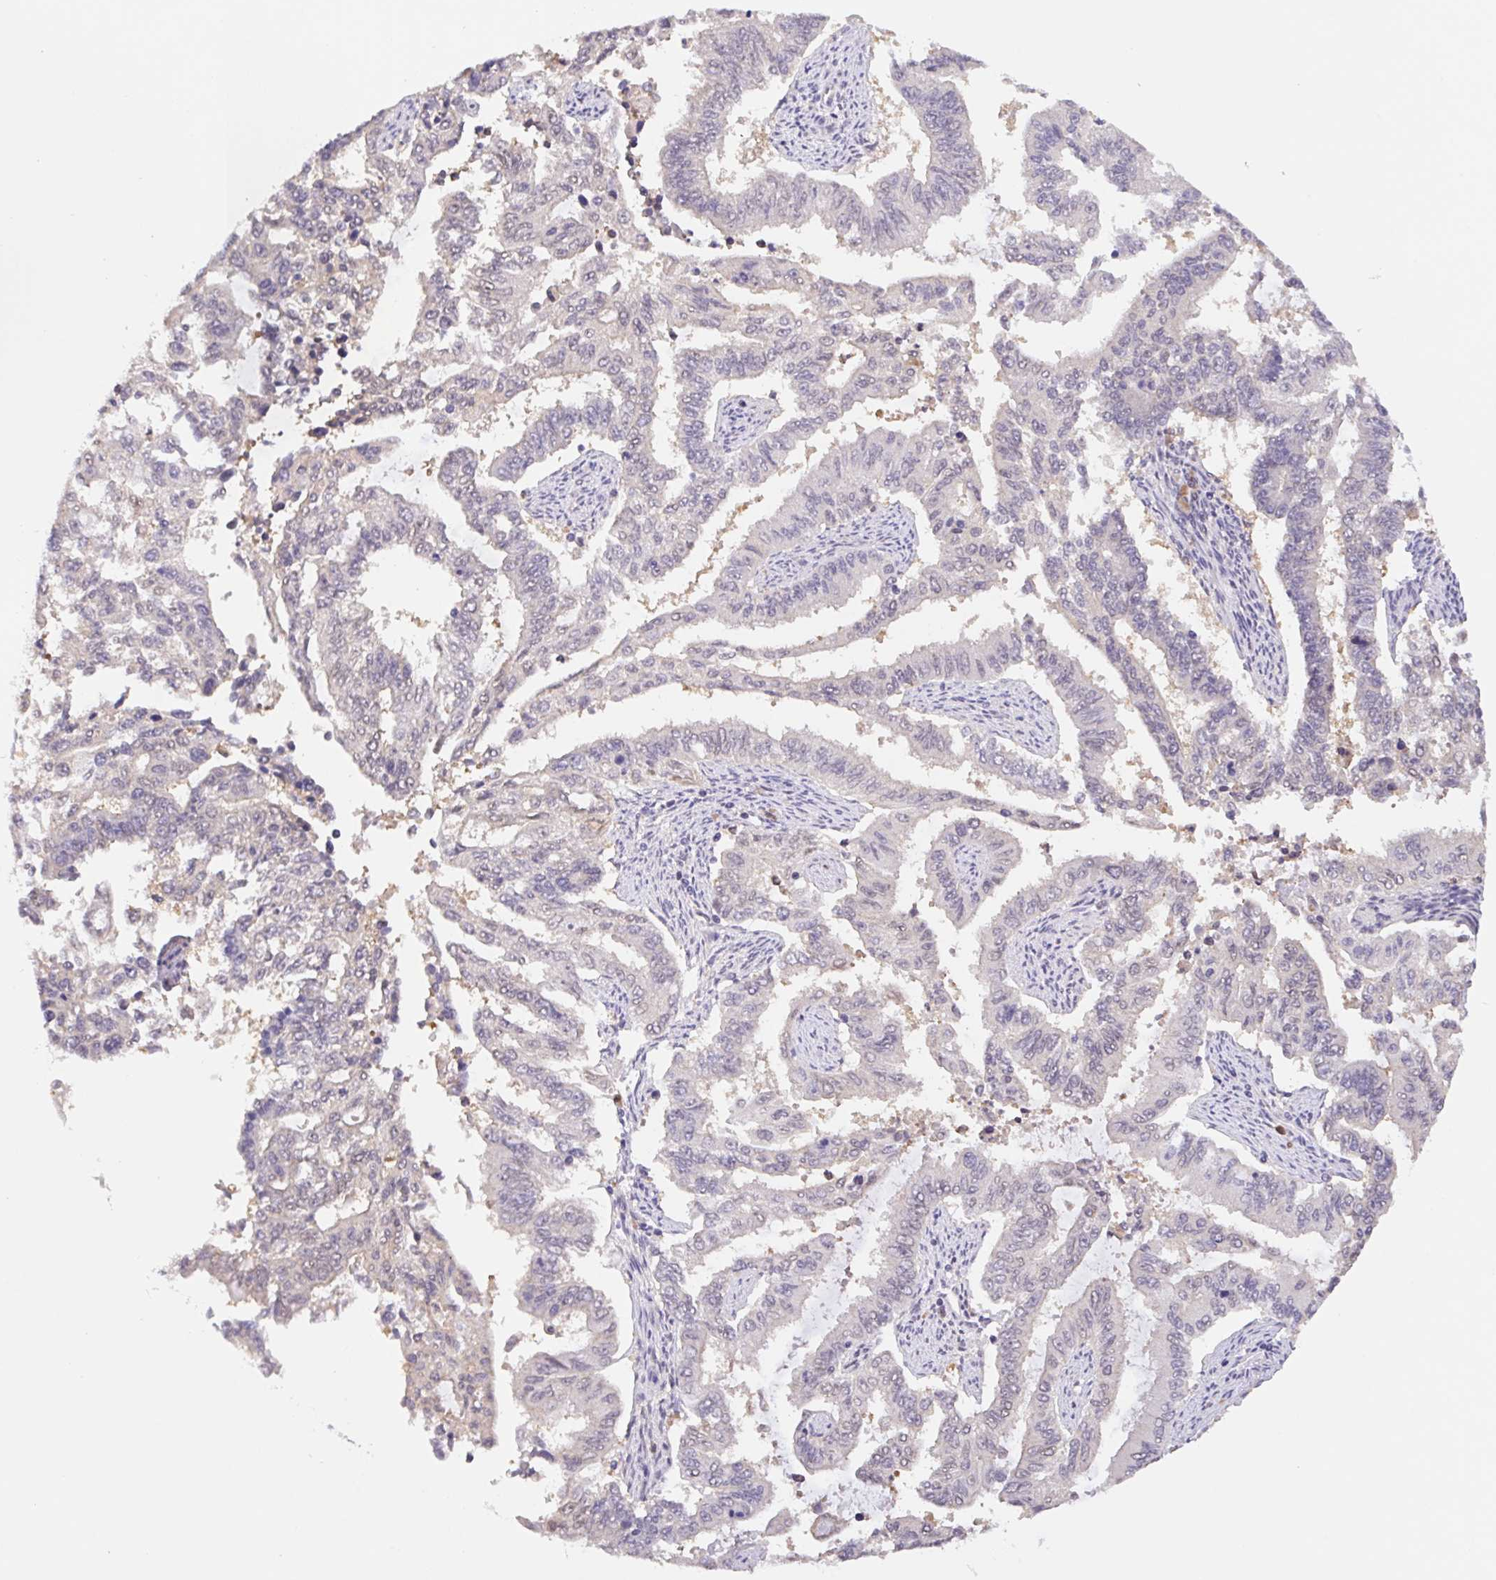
{"staining": {"intensity": "negative", "quantity": "none", "location": "none"}, "tissue": "endometrial cancer", "cell_type": "Tumor cells", "image_type": "cancer", "snomed": [{"axis": "morphology", "description": "Adenocarcinoma, NOS"}, {"axis": "topography", "description": "Uterus"}], "caption": "This is an immunohistochemistry (IHC) photomicrograph of human endometrial cancer. There is no positivity in tumor cells.", "gene": "L3MBTL4", "patient": {"sex": "female", "age": 59}}